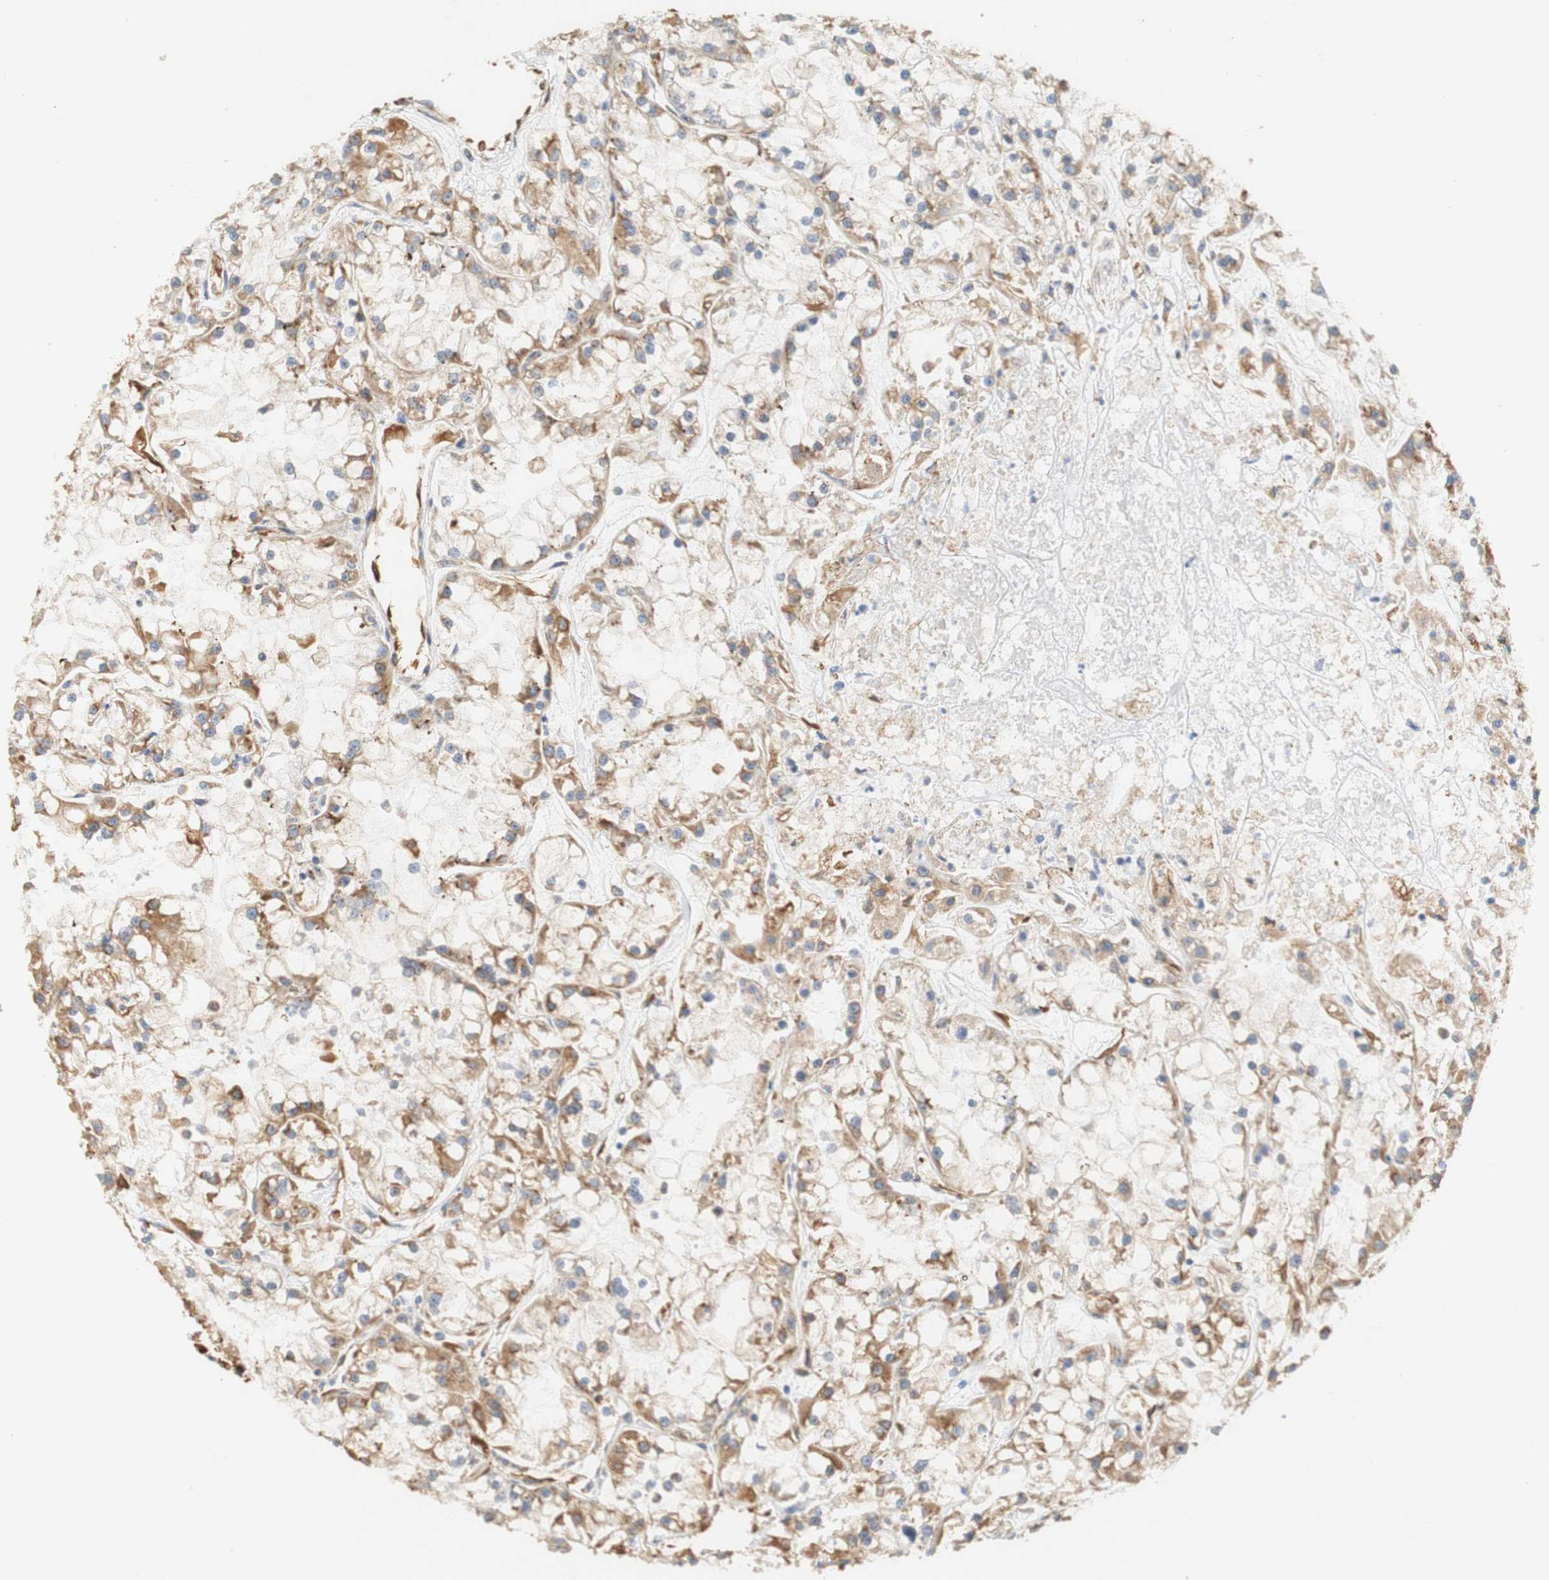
{"staining": {"intensity": "moderate", "quantity": ">75%", "location": "cytoplasmic/membranous"}, "tissue": "renal cancer", "cell_type": "Tumor cells", "image_type": "cancer", "snomed": [{"axis": "morphology", "description": "Adenocarcinoma, NOS"}, {"axis": "topography", "description": "Kidney"}], "caption": "Immunohistochemical staining of renal cancer demonstrates medium levels of moderate cytoplasmic/membranous protein expression in approximately >75% of tumor cells. (DAB = brown stain, brightfield microscopy at high magnification).", "gene": "EIF2AK4", "patient": {"sex": "female", "age": 52}}